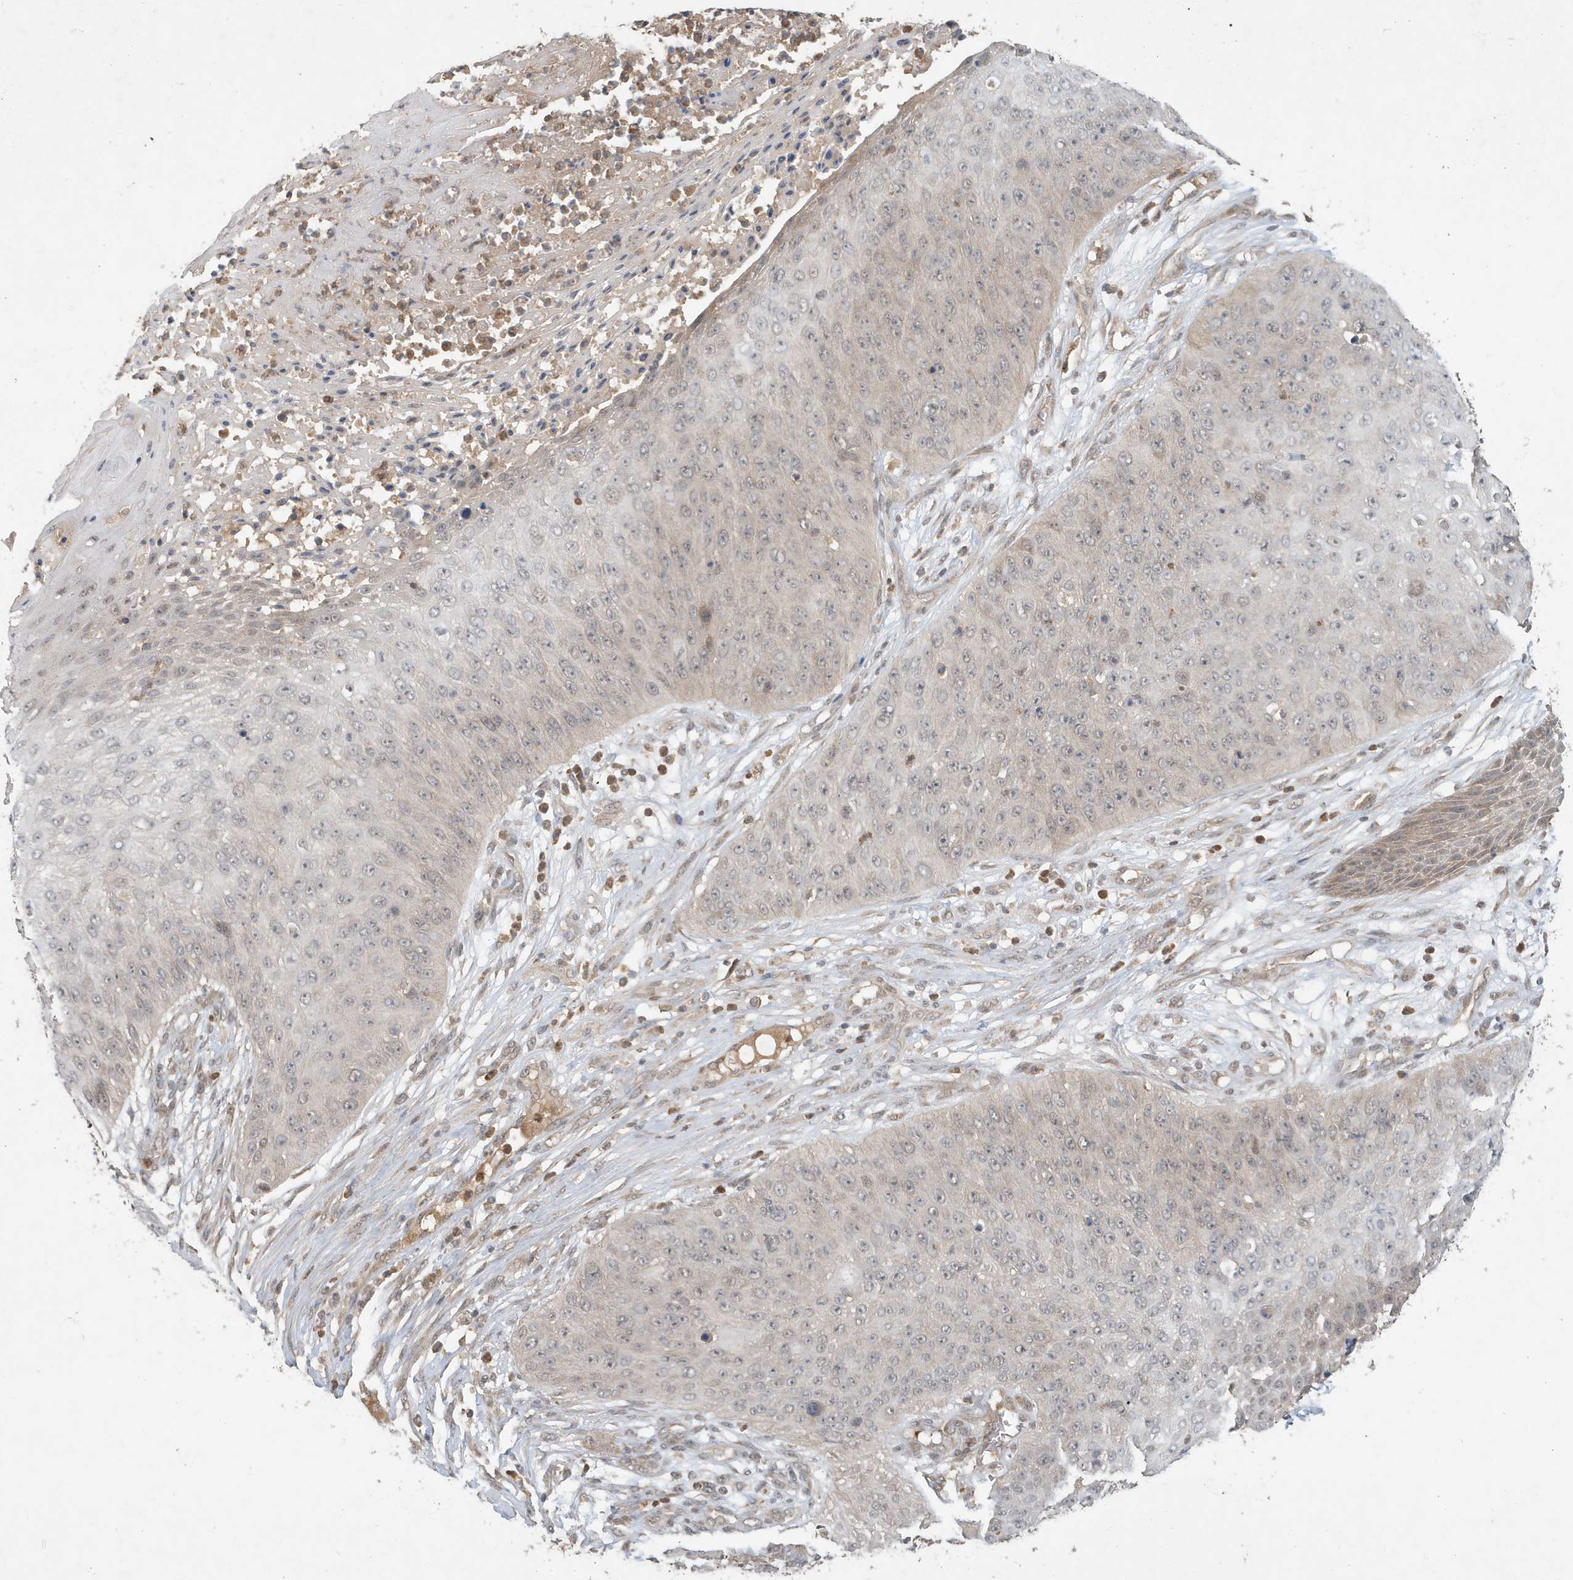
{"staining": {"intensity": "negative", "quantity": "none", "location": "none"}, "tissue": "skin cancer", "cell_type": "Tumor cells", "image_type": "cancer", "snomed": [{"axis": "morphology", "description": "Squamous cell carcinoma, NOS"}, {"axis": "topography", "description": "Skin"}], "caption": "A micrograph of human skin squamous cell carcinoma is negative for staining in tumor cells.", "gene": "ABCB9", "patient": {"sex": "female", "age": 80}}